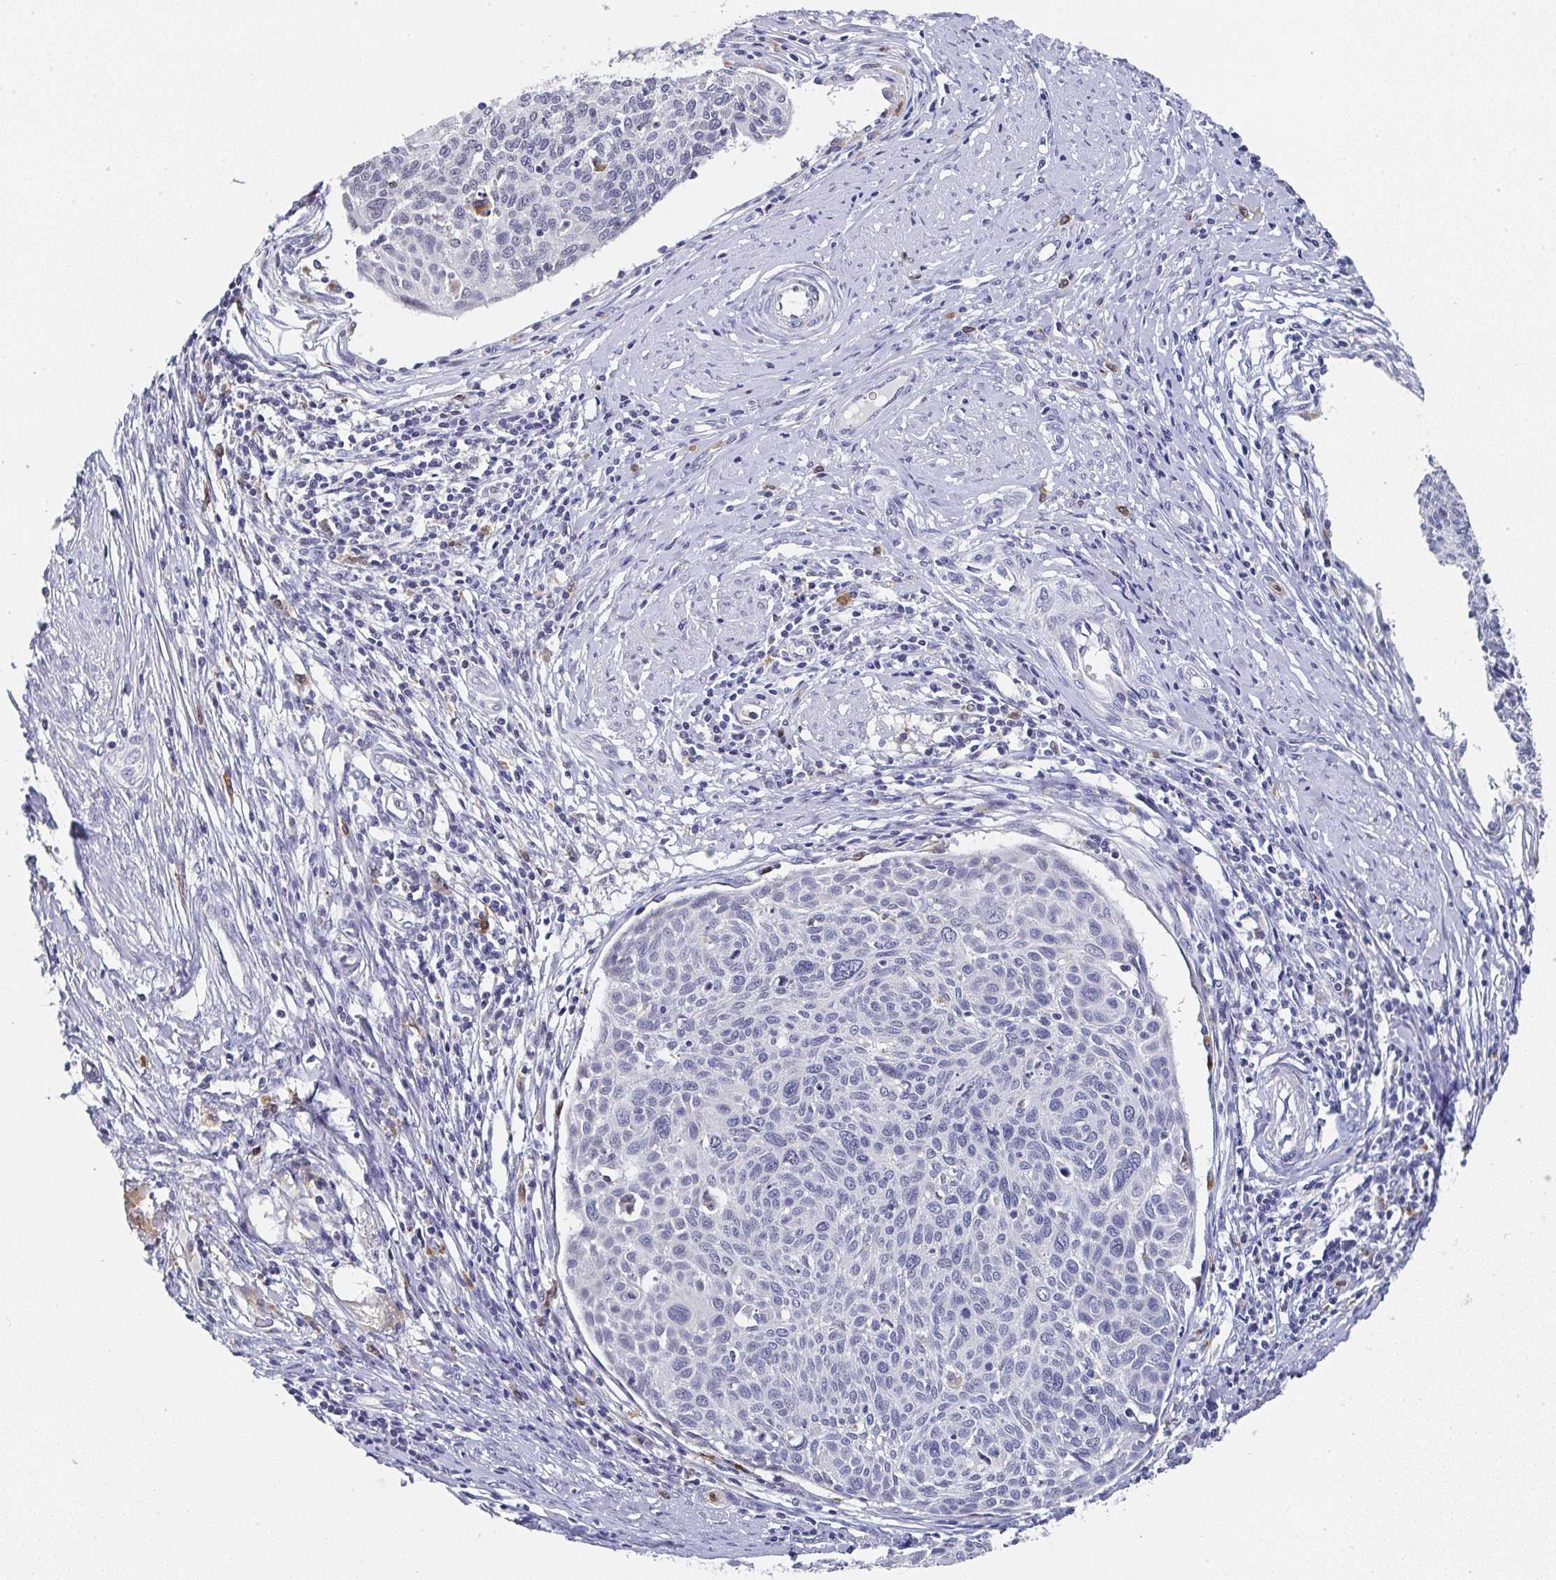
{"staining": {"intensity": "negative", "quantity": "none", "location": "none"}, "tissue": "cervical cancer", "cell_type": "Tumor cells", "image_type": "cancer", "snomed": [{"axis": "morphology", "description": "Squamous cell carcinoma, NOS"}, {"axis": "topography", "description": "Cervix"}], "caption": "A histopathology image of human squamous cell carcinoma (cervical) is negative for staining in tumor cells.", "gene": "NCF1", "patient": {"sex": "female", "age": 49}}